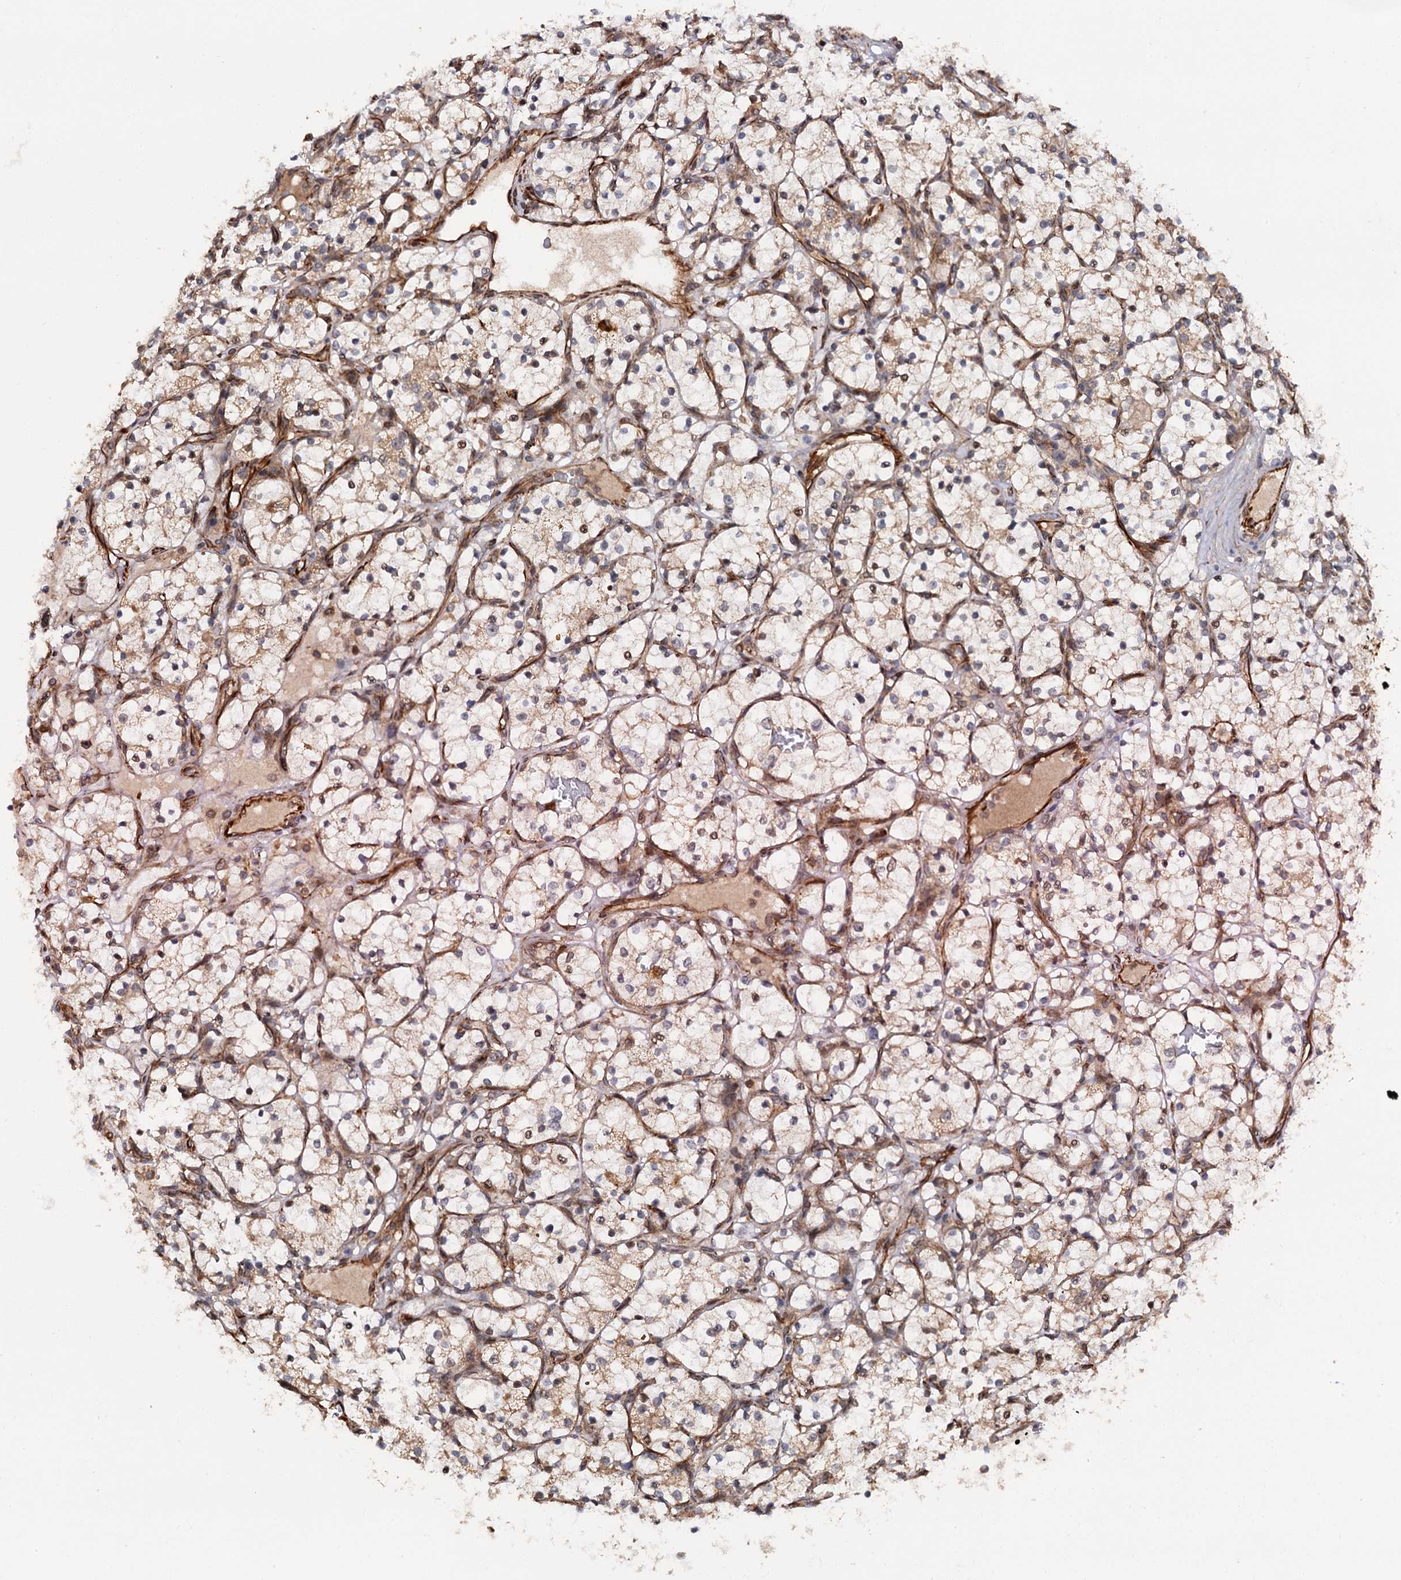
{"staining": {"intensity": "weak", "quantity": ">75%", "location": "cytoplasmic/membranous,nuclear"}, "tissue": "renal cancer", "cell_type": "Tumor cells", "image_type": "cancer", "snomed": [{"axis": "morphology", "description": "Adenocarcinoma, NOS"}, {"axis": "topography", "description": "Kidney"}], "caption": "Tumor cells show low levels of weak cytoplasmic/membranous and nuclear staining in about >75% of cells in human renal cancer.", "gene": "FSIP1", "patient": {"sex": "female", "age": 69}}